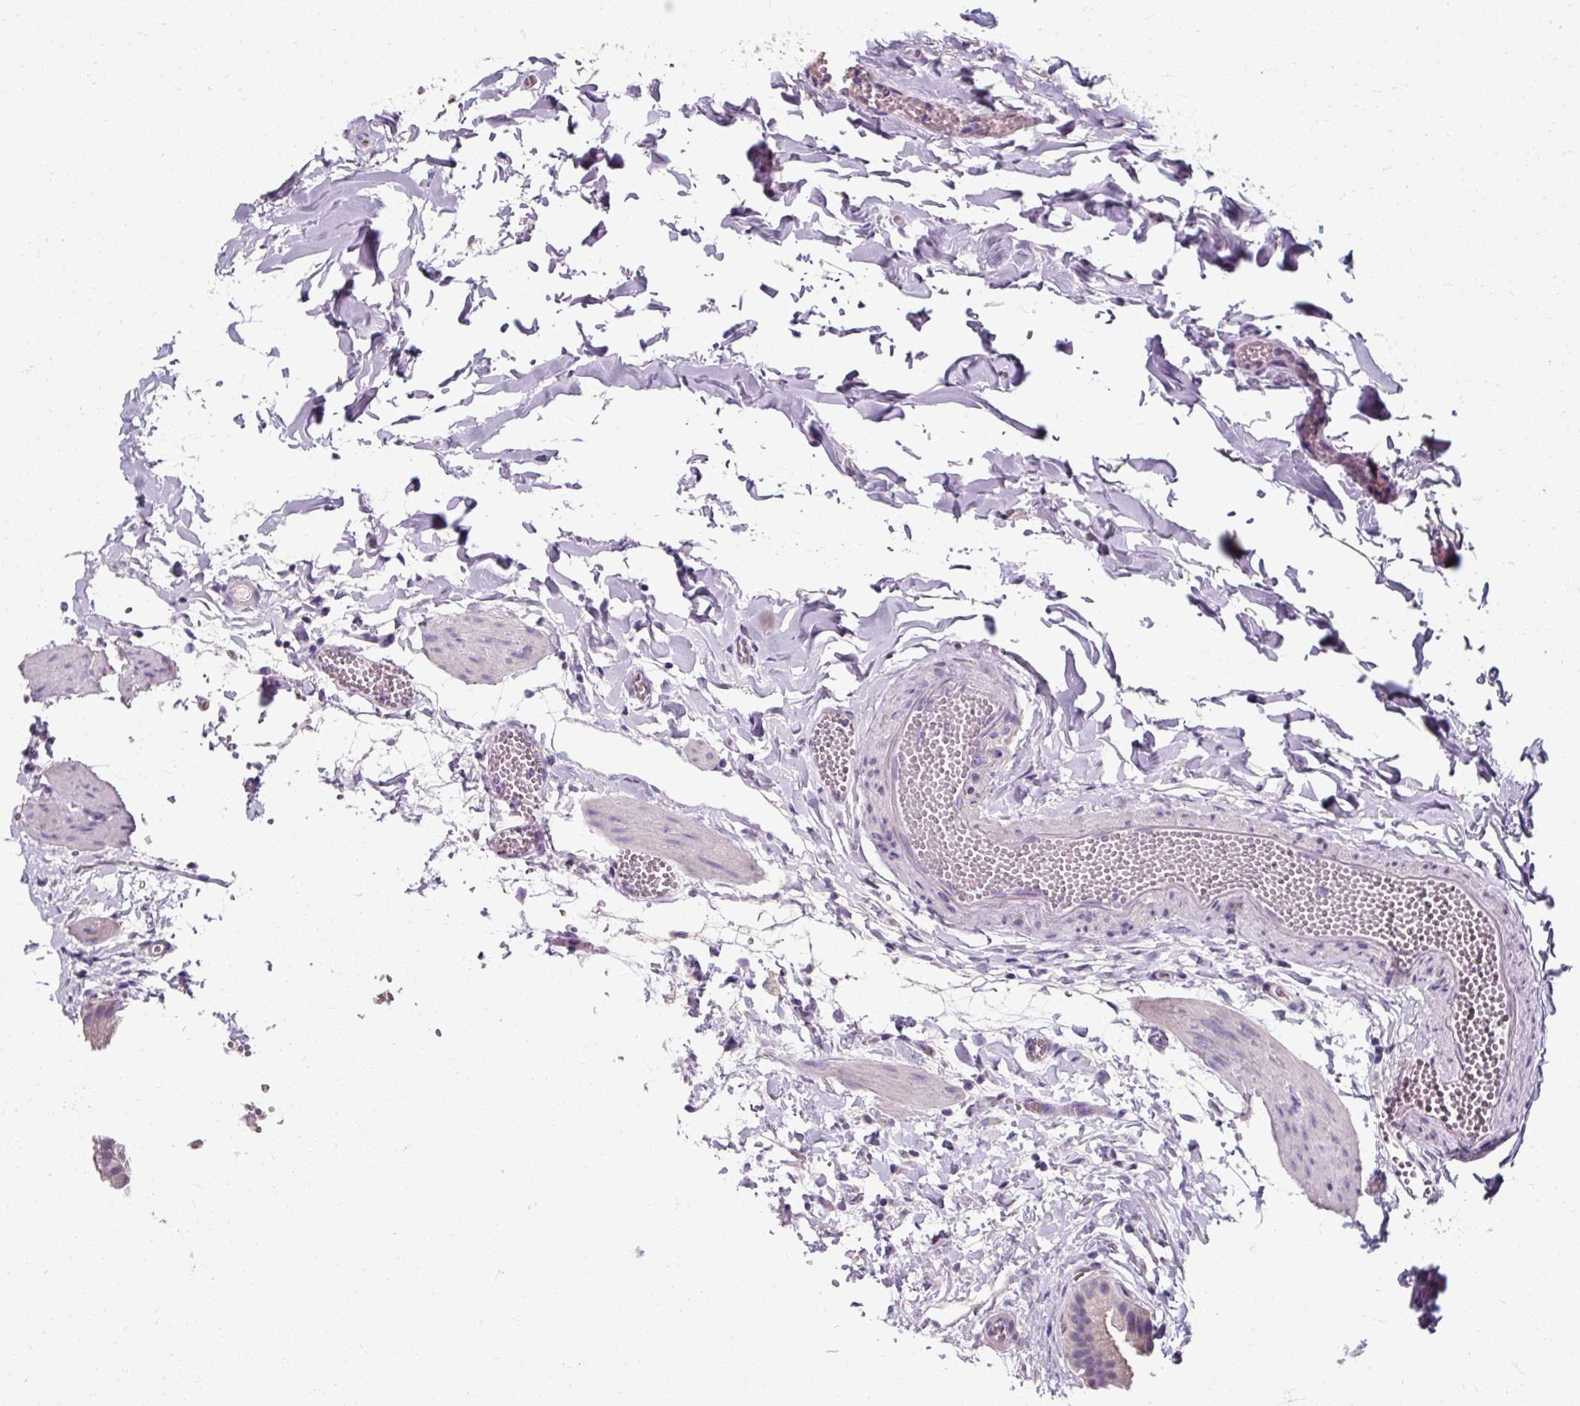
{"staining": {"intensity": "weak", "quantity": "<25%", "location": "cytoplasmic/membranous"}, "tissue": "gallbladder", "cell_type": "Glandular cells", "image_type": "normal", "snomed": [{"axis": "morphology", "description": "Normal tissue, NOS"}, {"axis": "topography", "description": "Gallbladder"}], "caption": "Human gallbladder stained for a protein using immunohistochemistry reveals no staining in glandular cells.", "gene": "KLHL24", "patient": {"sex": "female", "age": 63}}